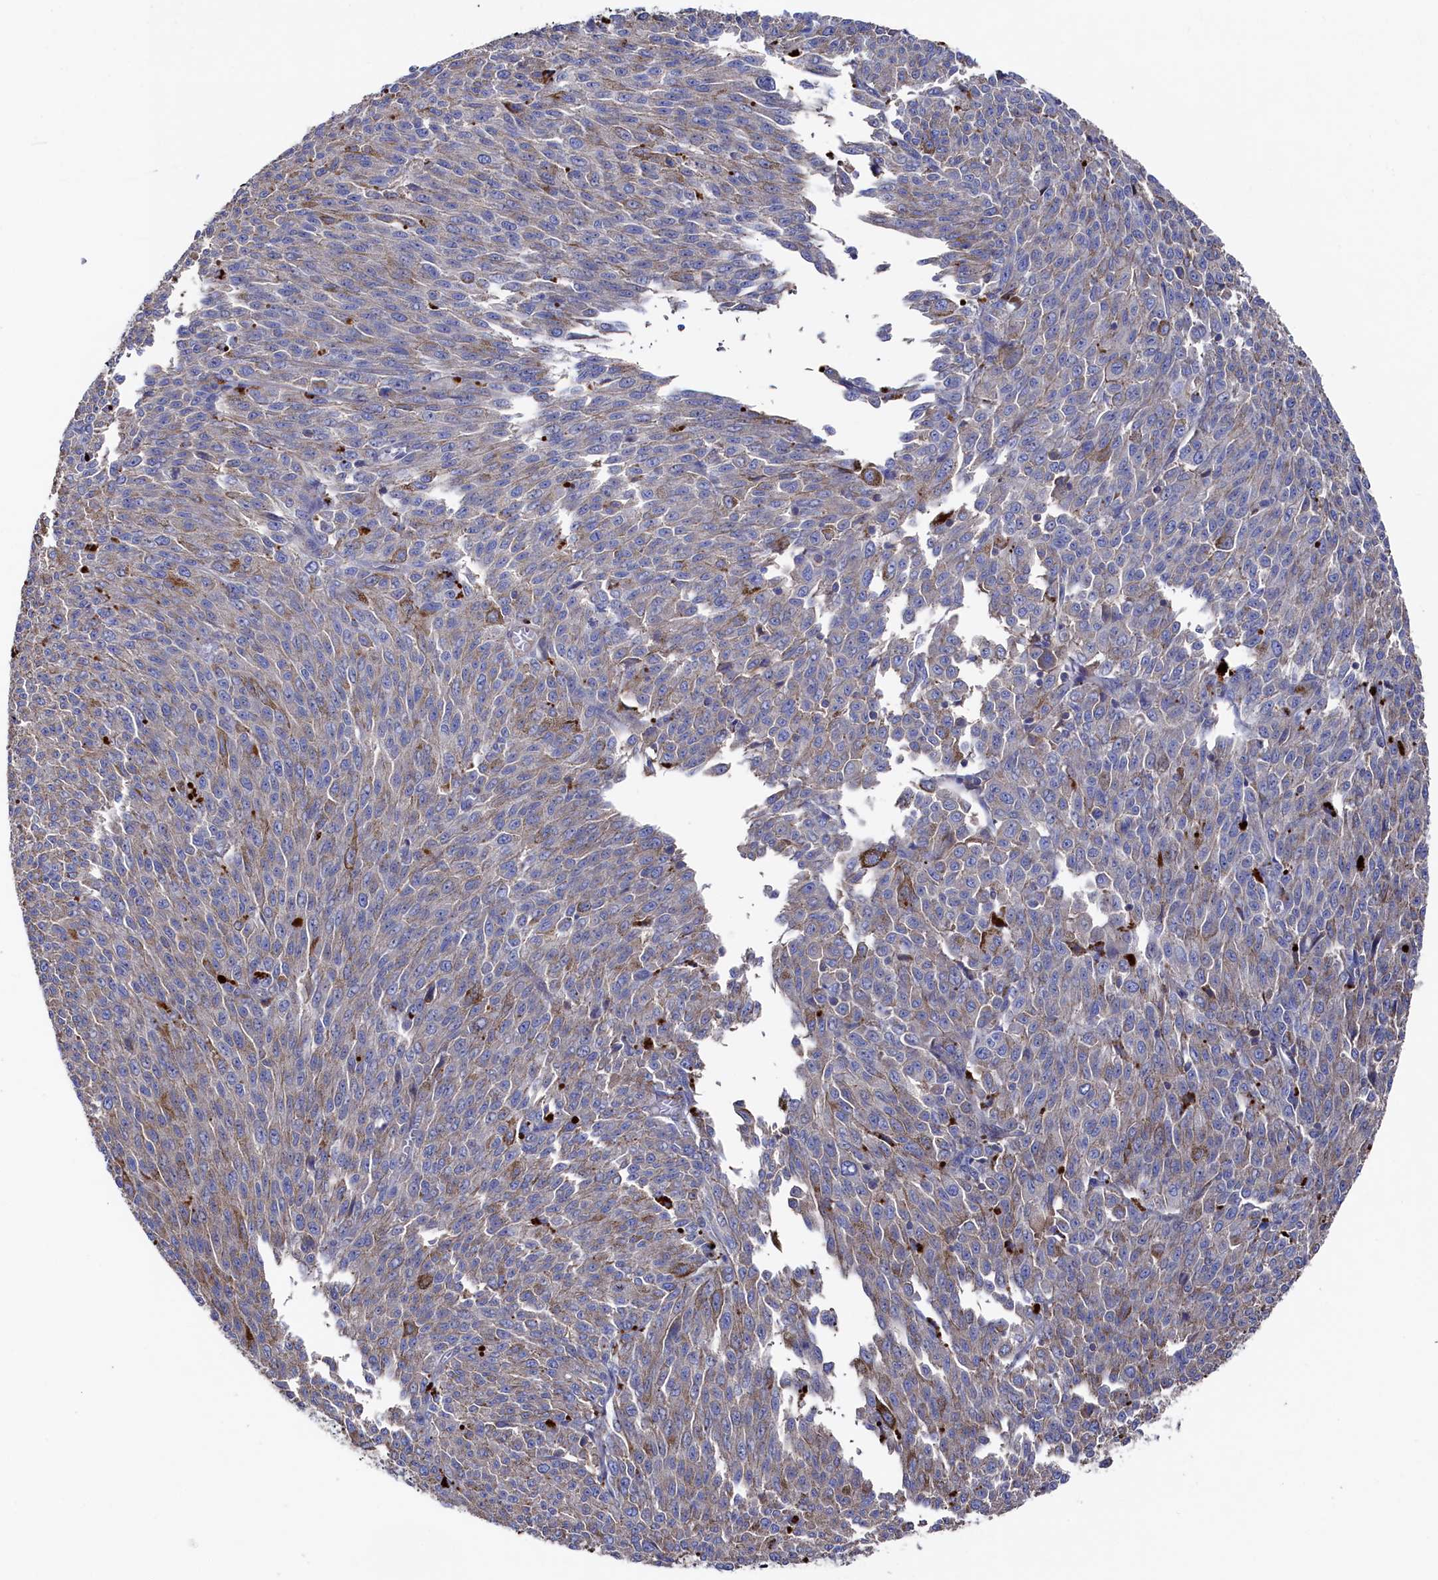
{"staining": {"intensity": "weak", "quantity": "<25%", "location": "cytoplasmic/membranous"}, "tissue": "melanoma", "cell_type": "Tumor cells", "image_type": "cancer", "snomed": [{"axis": "morphology", "description": "Malignant melanoma, NOS"}, {"axis": "topography", "description": "Skin"}], "caption": "The image exhibits no staining of tumor cells in melanoma.", "gene": "TK2", "patient": {"sex": "female", "age": 52}}